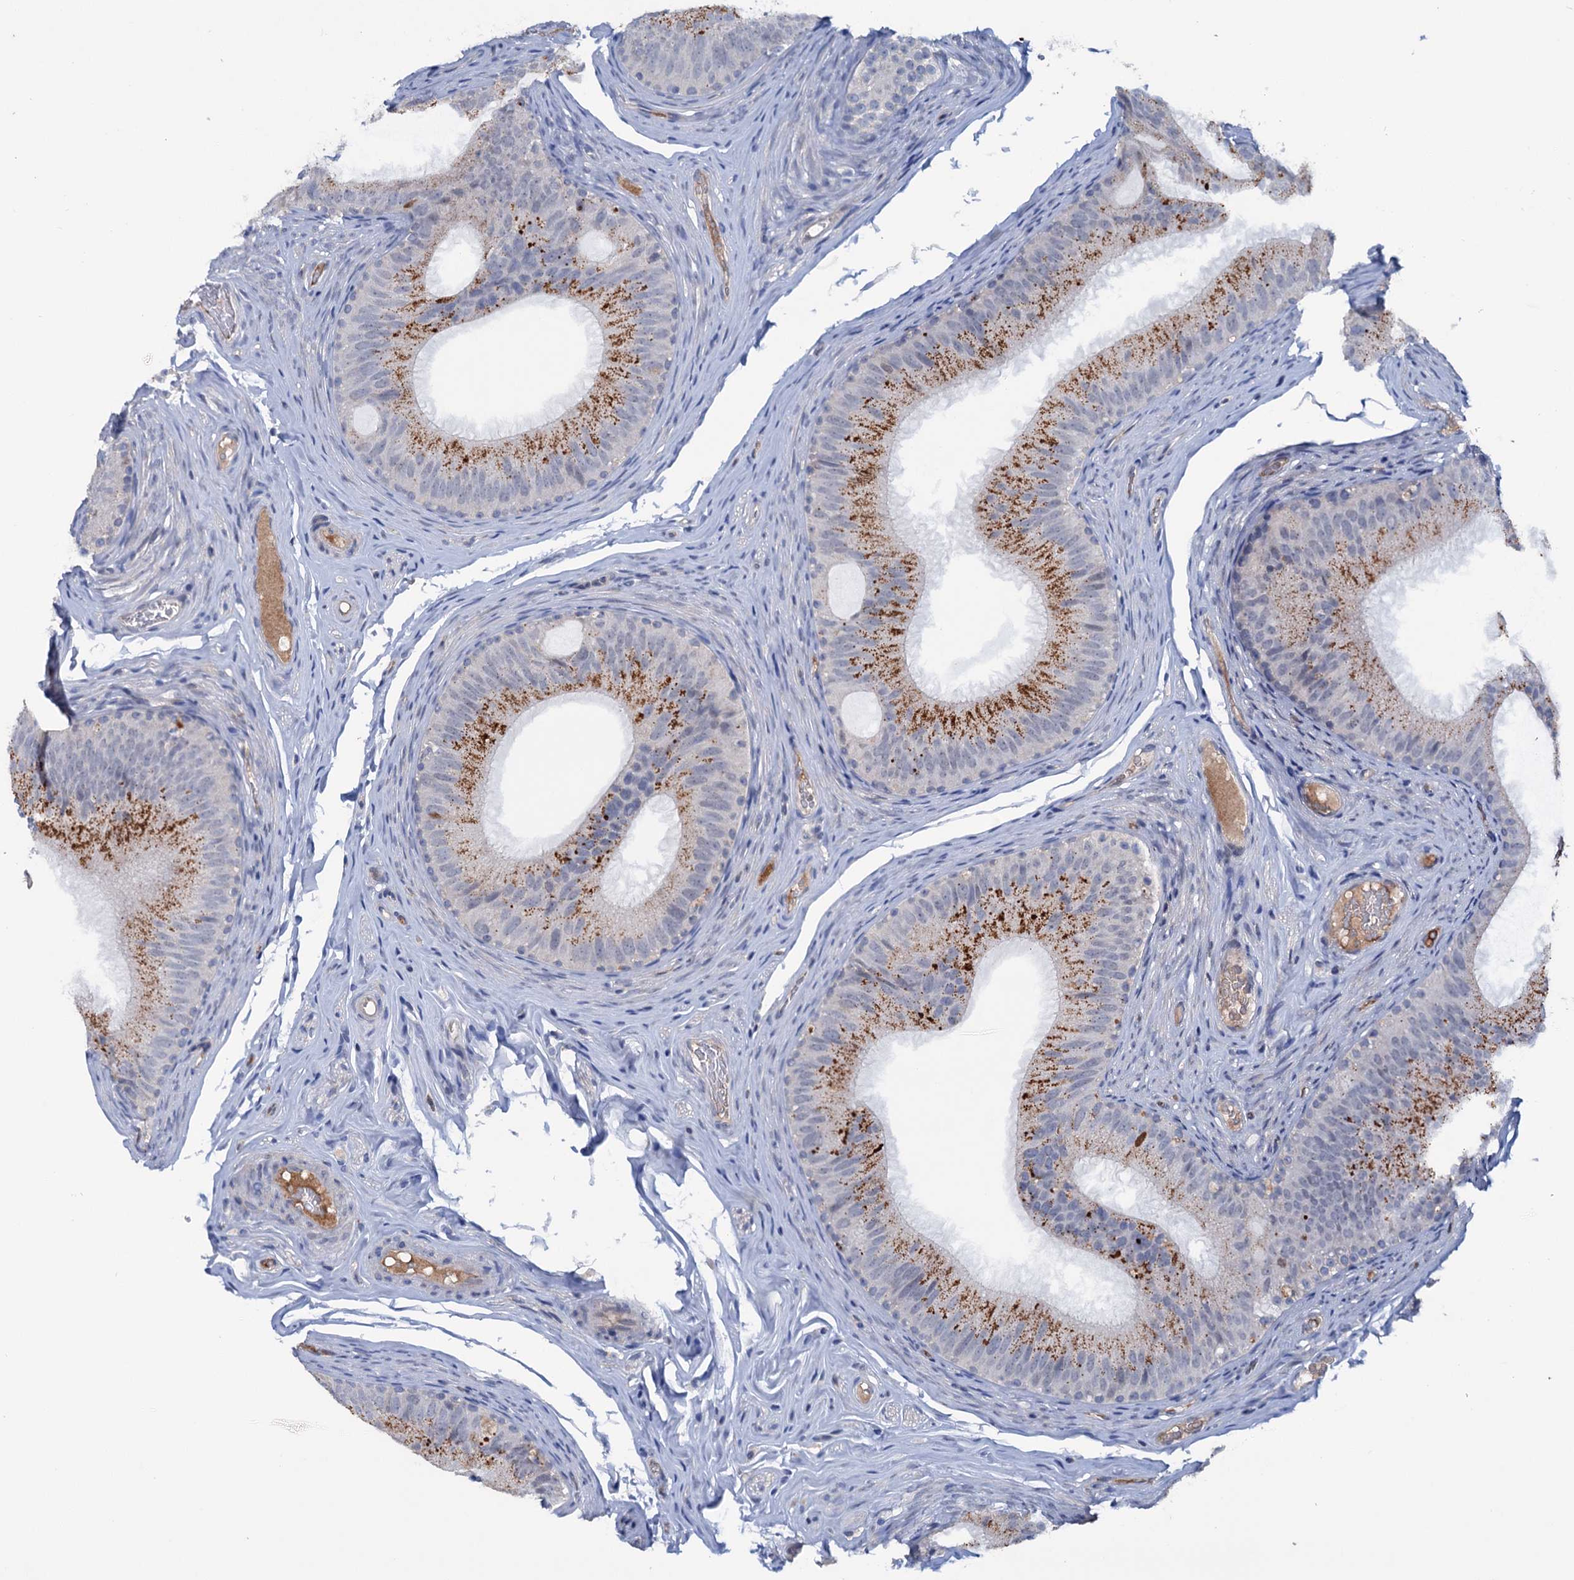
{"staining": {"intensity": "moderate", "quantity": "25%-75%", "location": "cytoplasmic/membranous"}, "tissue": "epididymis", "cell_type": "Glandular cells", "image_type": "normal", "snomed": [{"axis": "morphology", "description": "Normal tissue, NOS"}, {"axis": "topography", "description": "Epididymis"}], "caption": "Protein analysis of unremarkable epididymis exhibits moderate cytoplasmic/membranous staining in approximately 25%-75% of glandular cells.", "gene": "FAM111B", "patient": {"sex": "male", "age": 34}}